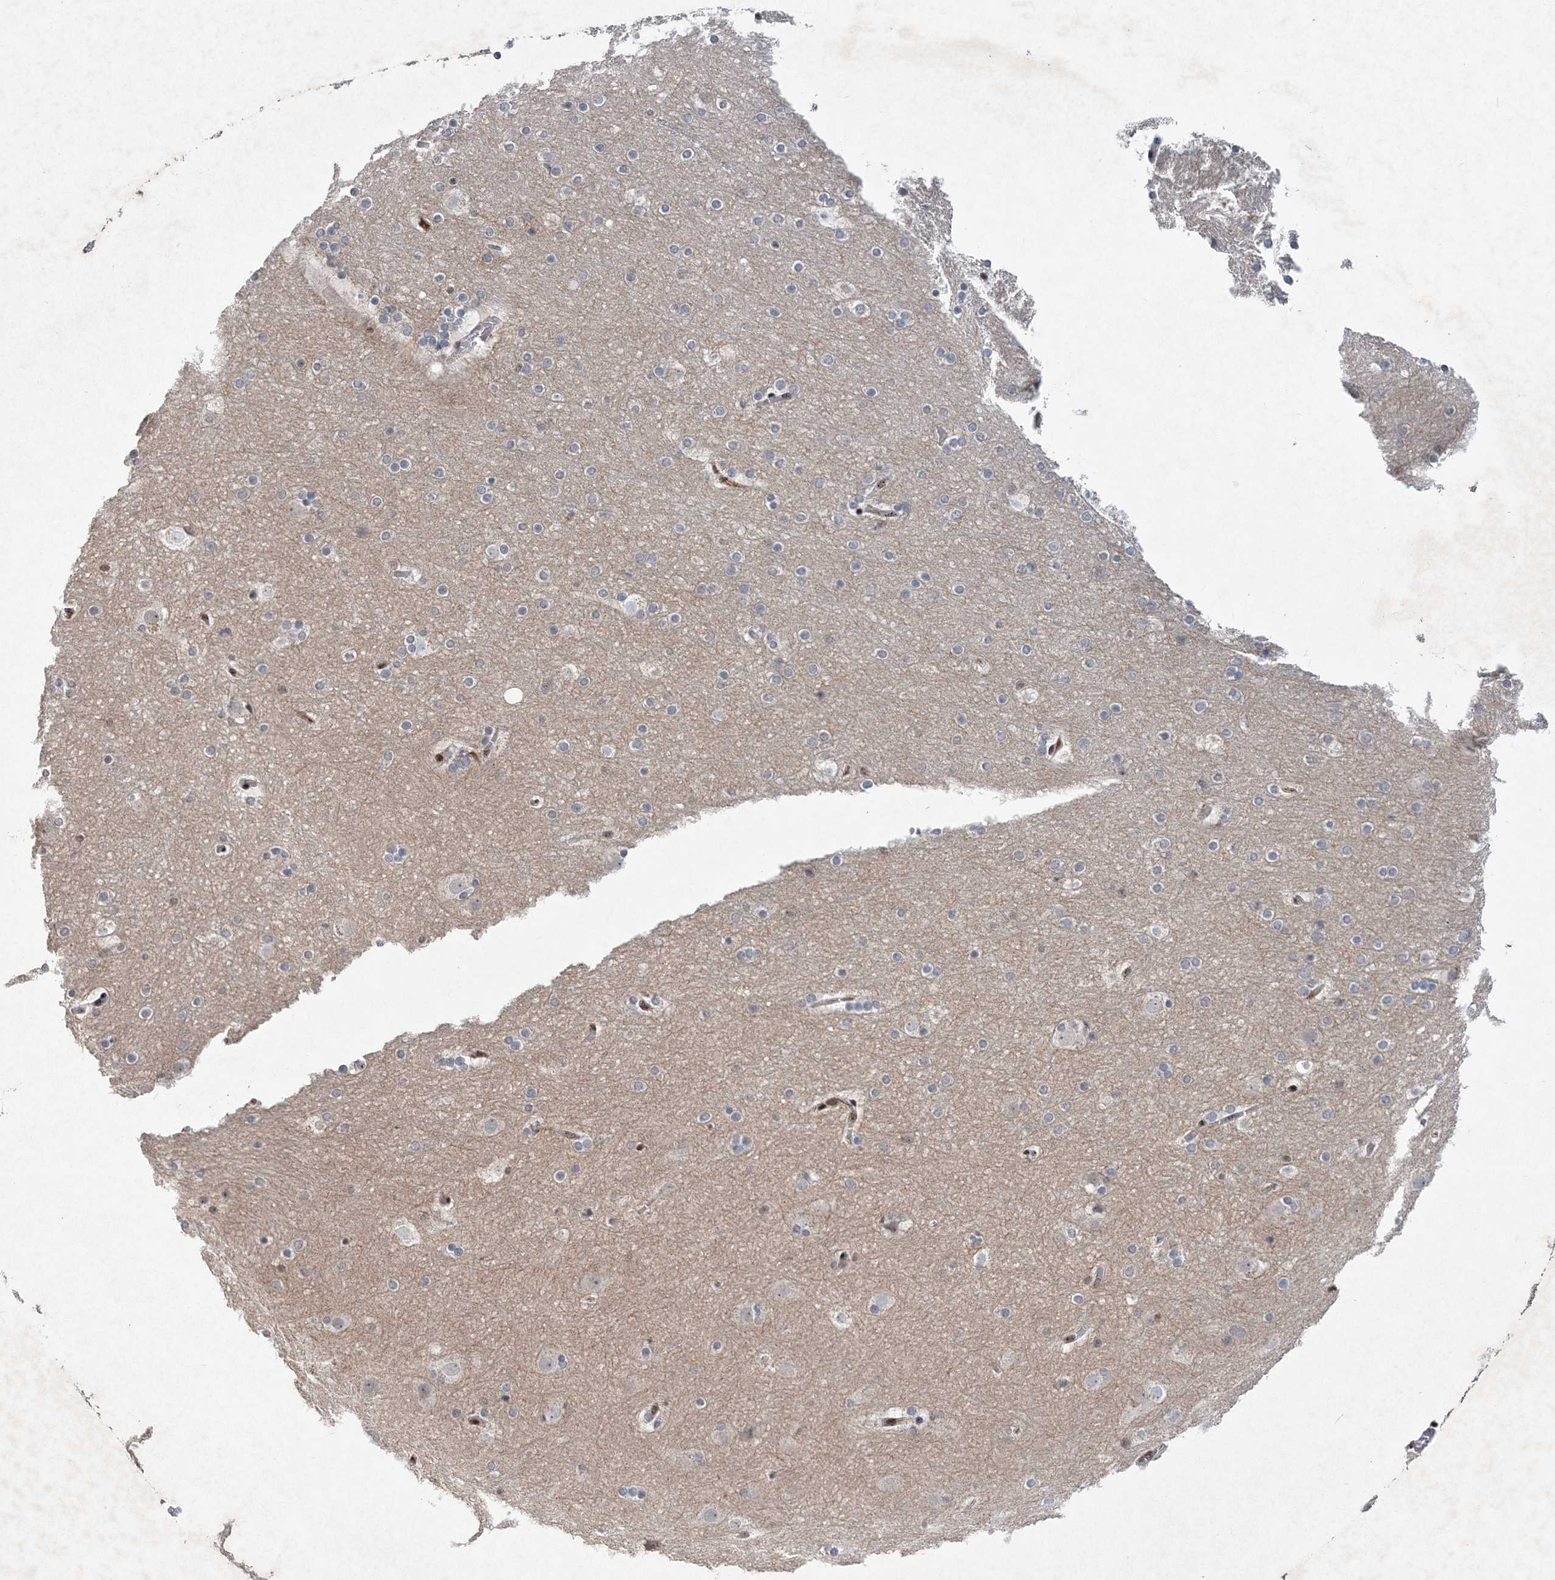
{"staining": {"intensity": "moderate", "quantity": "<25%", "location": "cytoplasmic/membranous,nuclear"}, "tissue": "cerebral cortex", "cell_type": "Endothelial cells", "image_type": "normal", "snomed": [{"axis": "morphology", "description": "Normal tissue, NOS"}, {"axis": "topography", "description": "Cerebral cortex"}], "caption": "The histopathology image shows staining of benign cerebral cortex, revealing moderate cytoplasmic/membranous,nuclear protein staining (brown color) within endothelial cells.", "gene": "GIN1", "patient": {"sex": "male", "age": 57}}